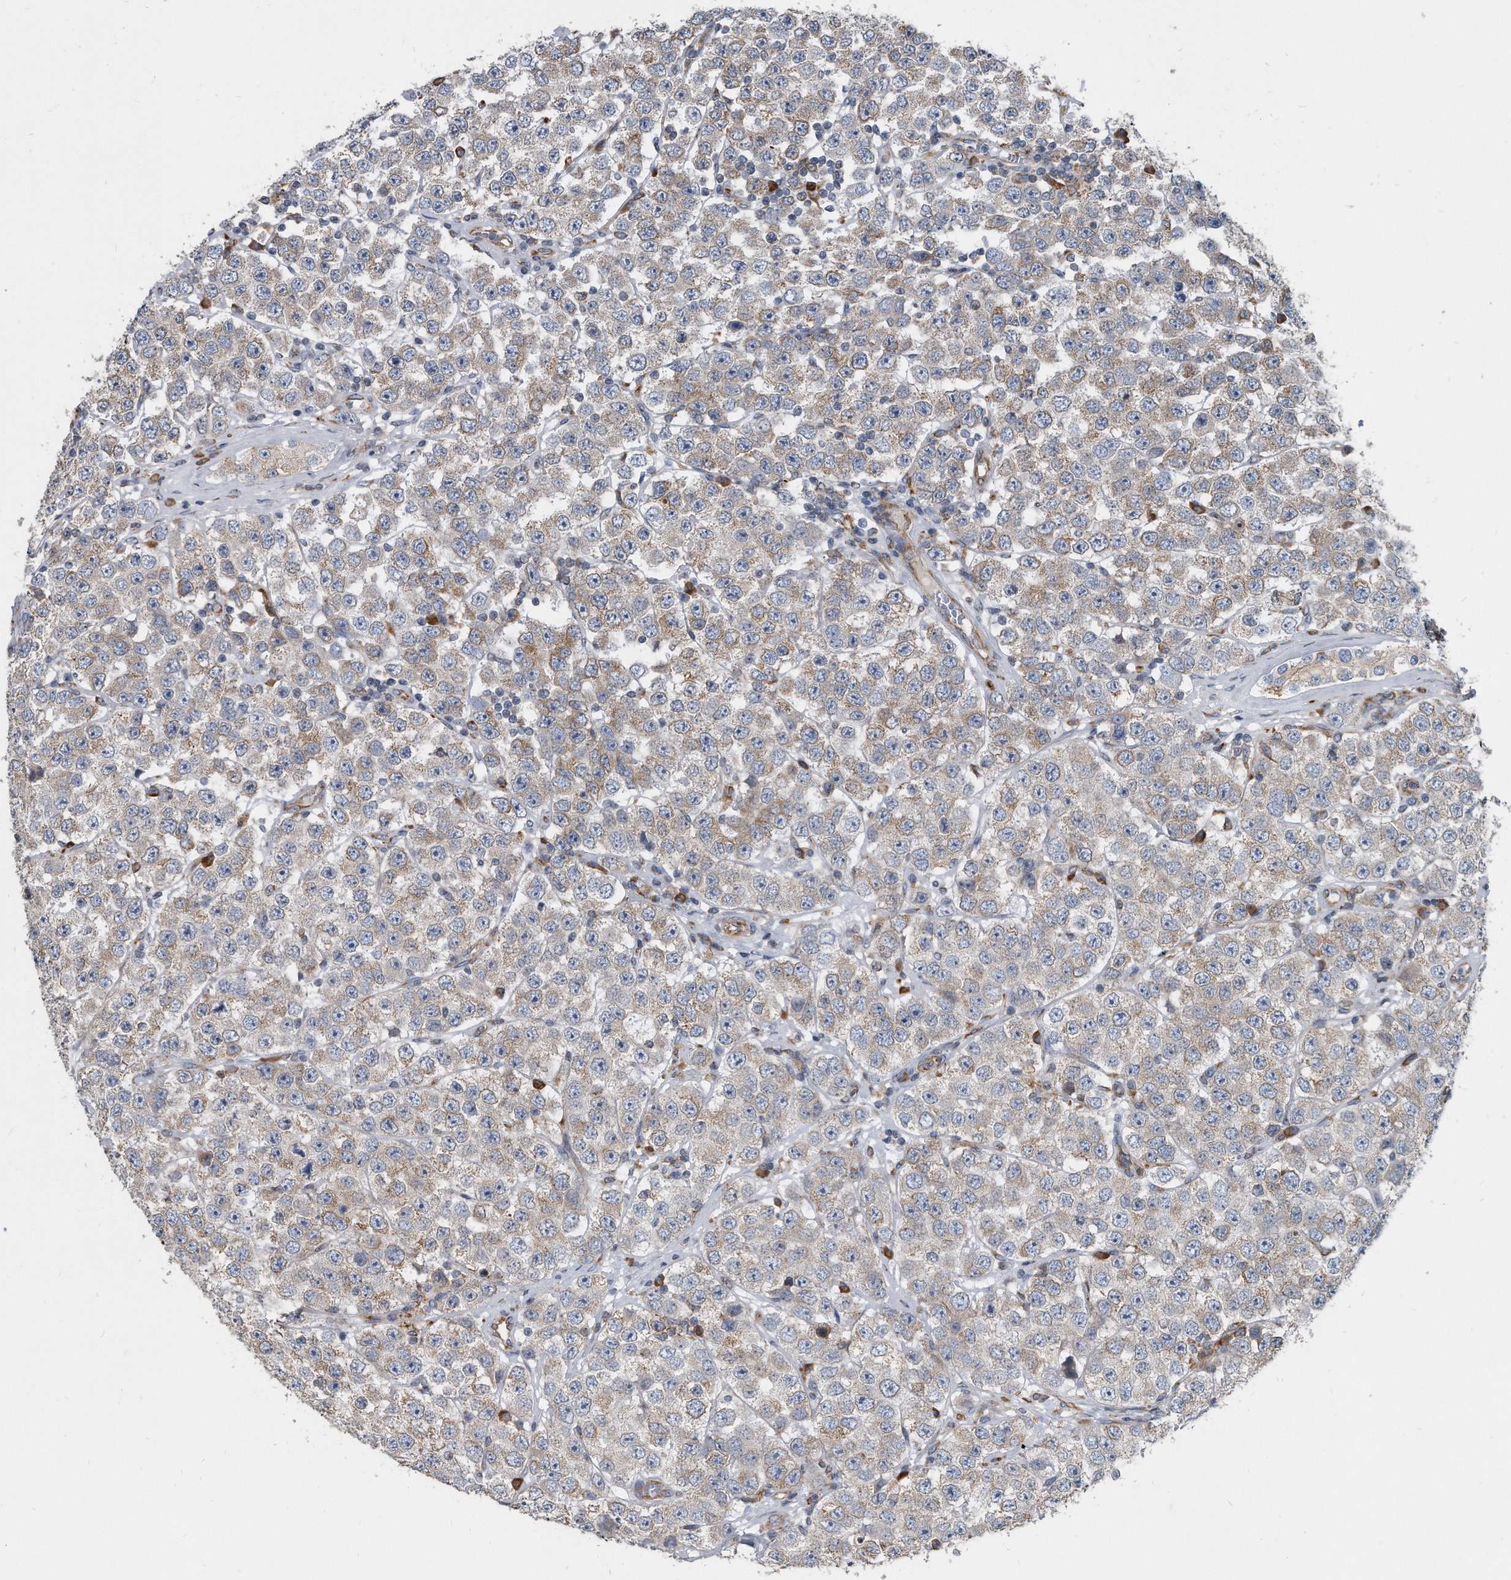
{"staining": {"intensity": "weak", "quantity": ">75%", "location": "cytoplasmic/membranous"}, "tissue": "testis cancer", "cell_type": "Tumor cells", "image_type": "cancer", "snomed": [{"axis": "morphology", "description": "Seminoma, NOS"}, {"axis": "topography", "description": "Testis"}], "caption": "Tumor cells exhibit weak cytoplasmic/membranous positivity in approximately >75% of cells in seminoma (testis).", "gene": "CCDC47", "patient": {"sex": "male", "age": 28}}